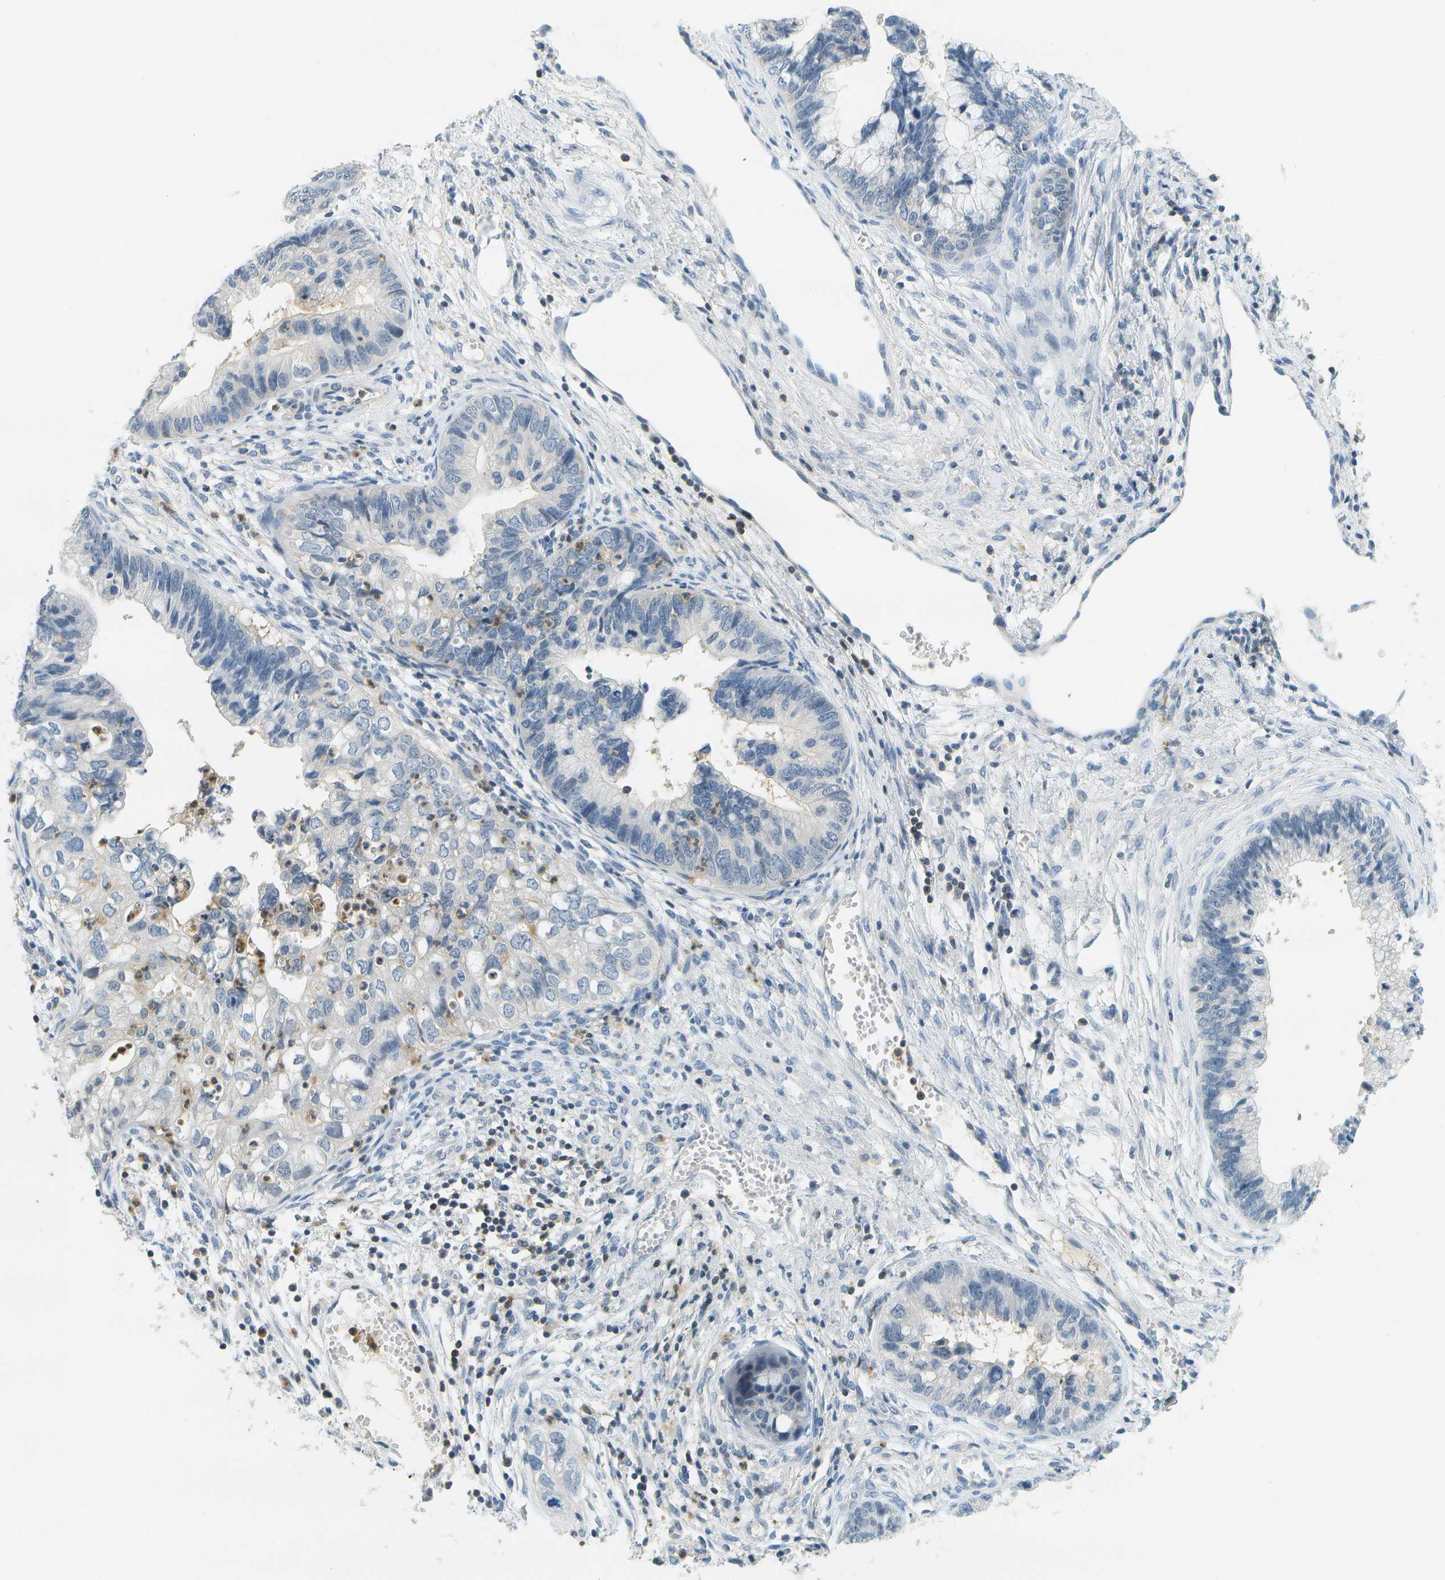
{"staining": {"intensity": "negative", "quantity": "none", "location": "none"}, "tissue": "cervical cancer", "cell_type": "Tumor cells", "image_type": "cancer", "snomed": [{"axis": "morphology", "description": "Adenocarcinoma, NOS"}, {"axis": "topography", "description": "Cervix"}], "caption": "Tumor cells show no significant protein positivity in cervical adenocarcinoma.", "gene": "RASGRP2", "patient": {"sex": "female", "age": 44}}